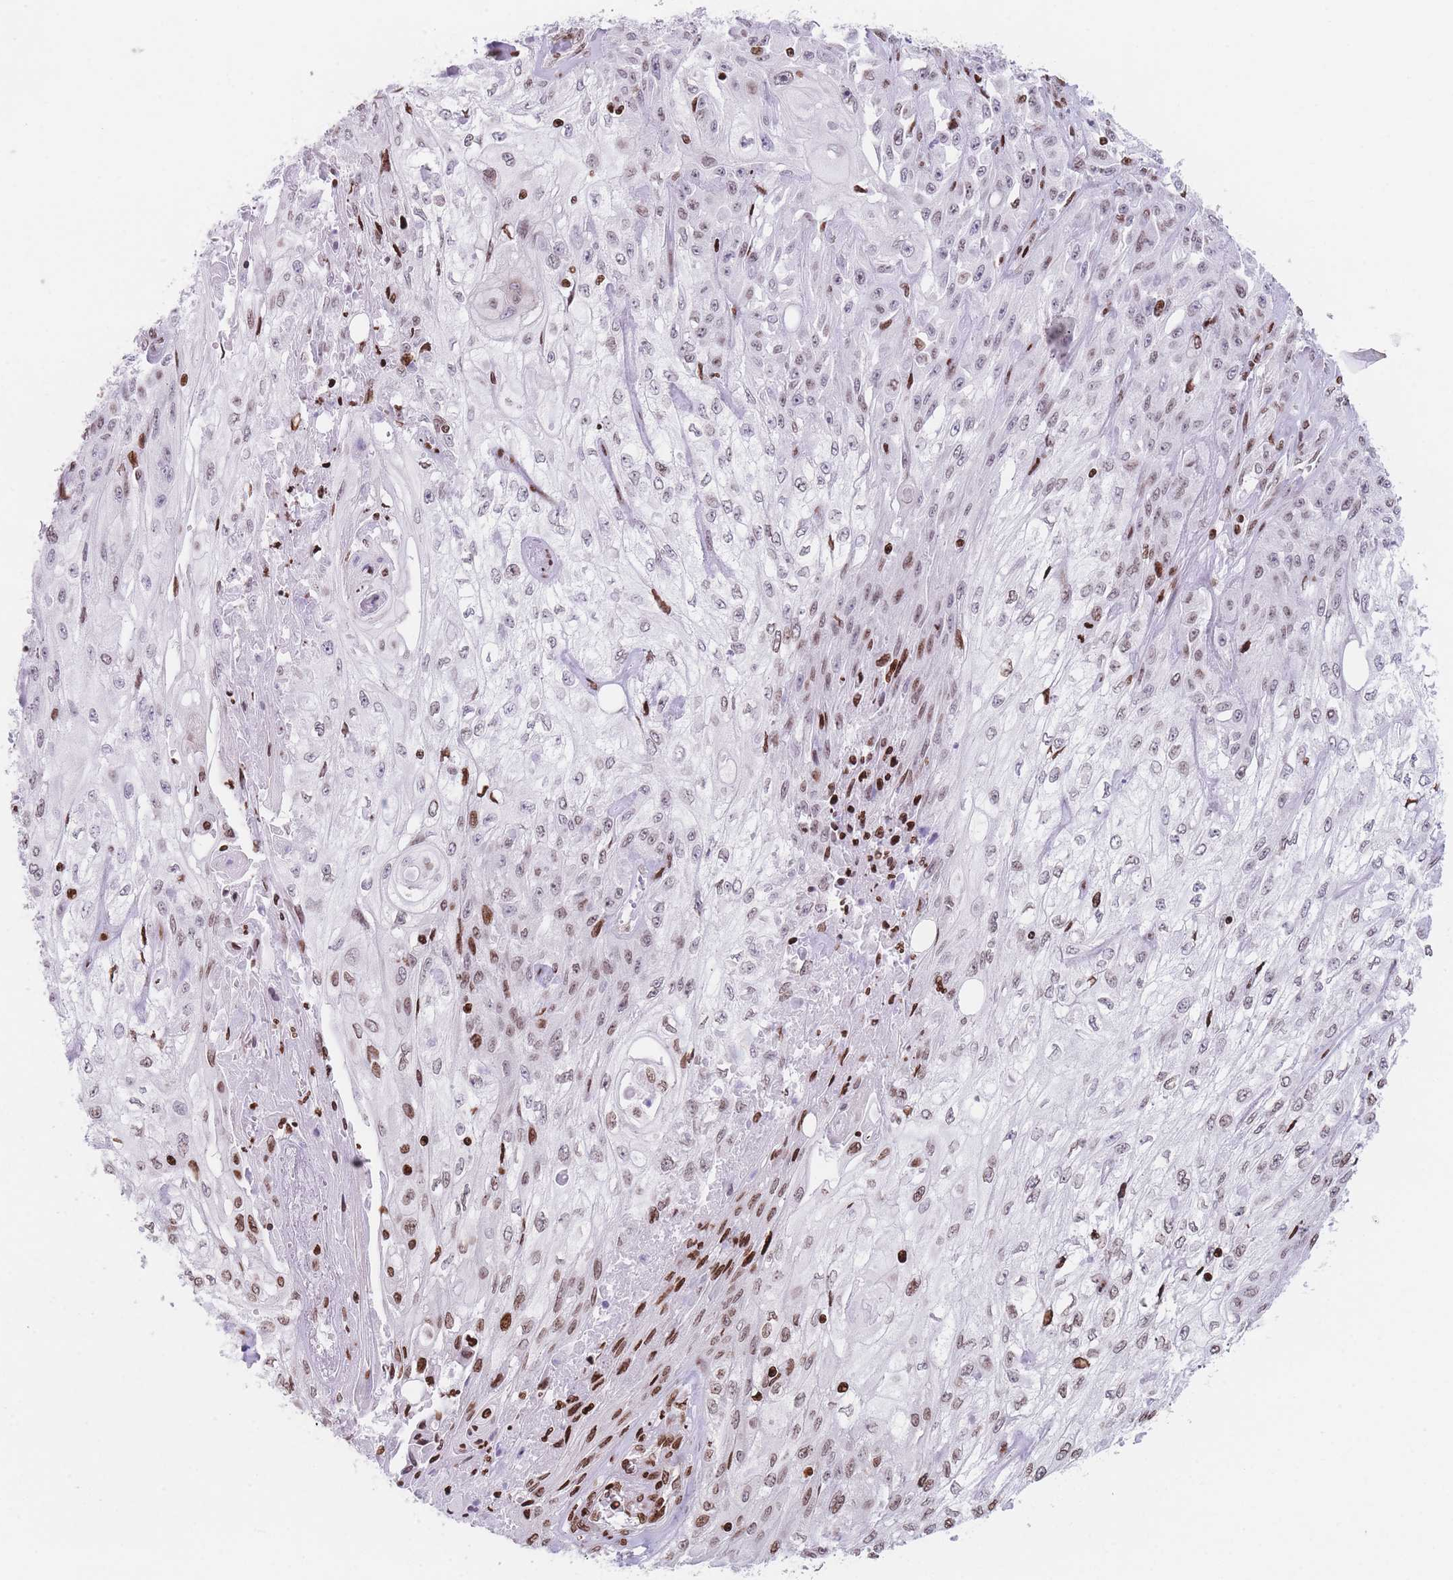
{"staining": {"intensity": "moderate", "quantity": "25%-75%", "location": "nuclear"}, "tissue": "skin cancer", "cell_type": "Tumor cells", "image_type": "cancer", "snomed": [{"axis": "morphology", "description": "Squamous cell carcinoma, NOS"}, {"axis": "morphology", "description": "Squamous cell carcinoma, metastatic, NOS"}, {"axis": "topography", "description": "Skin"}, {"axis": "topography", "description": "Lymph node"}], "caption": "Skin cancer (metastatic squamous cell carcinoma) stained with immunohistochemistry exhibits moderate nuclear positivity in approximately 25%-75% of tumor cells. (IHC, brightfield microscopy, high magnification).", "gene": "AK9", "patient": {"sex": "male", "age": 75}}